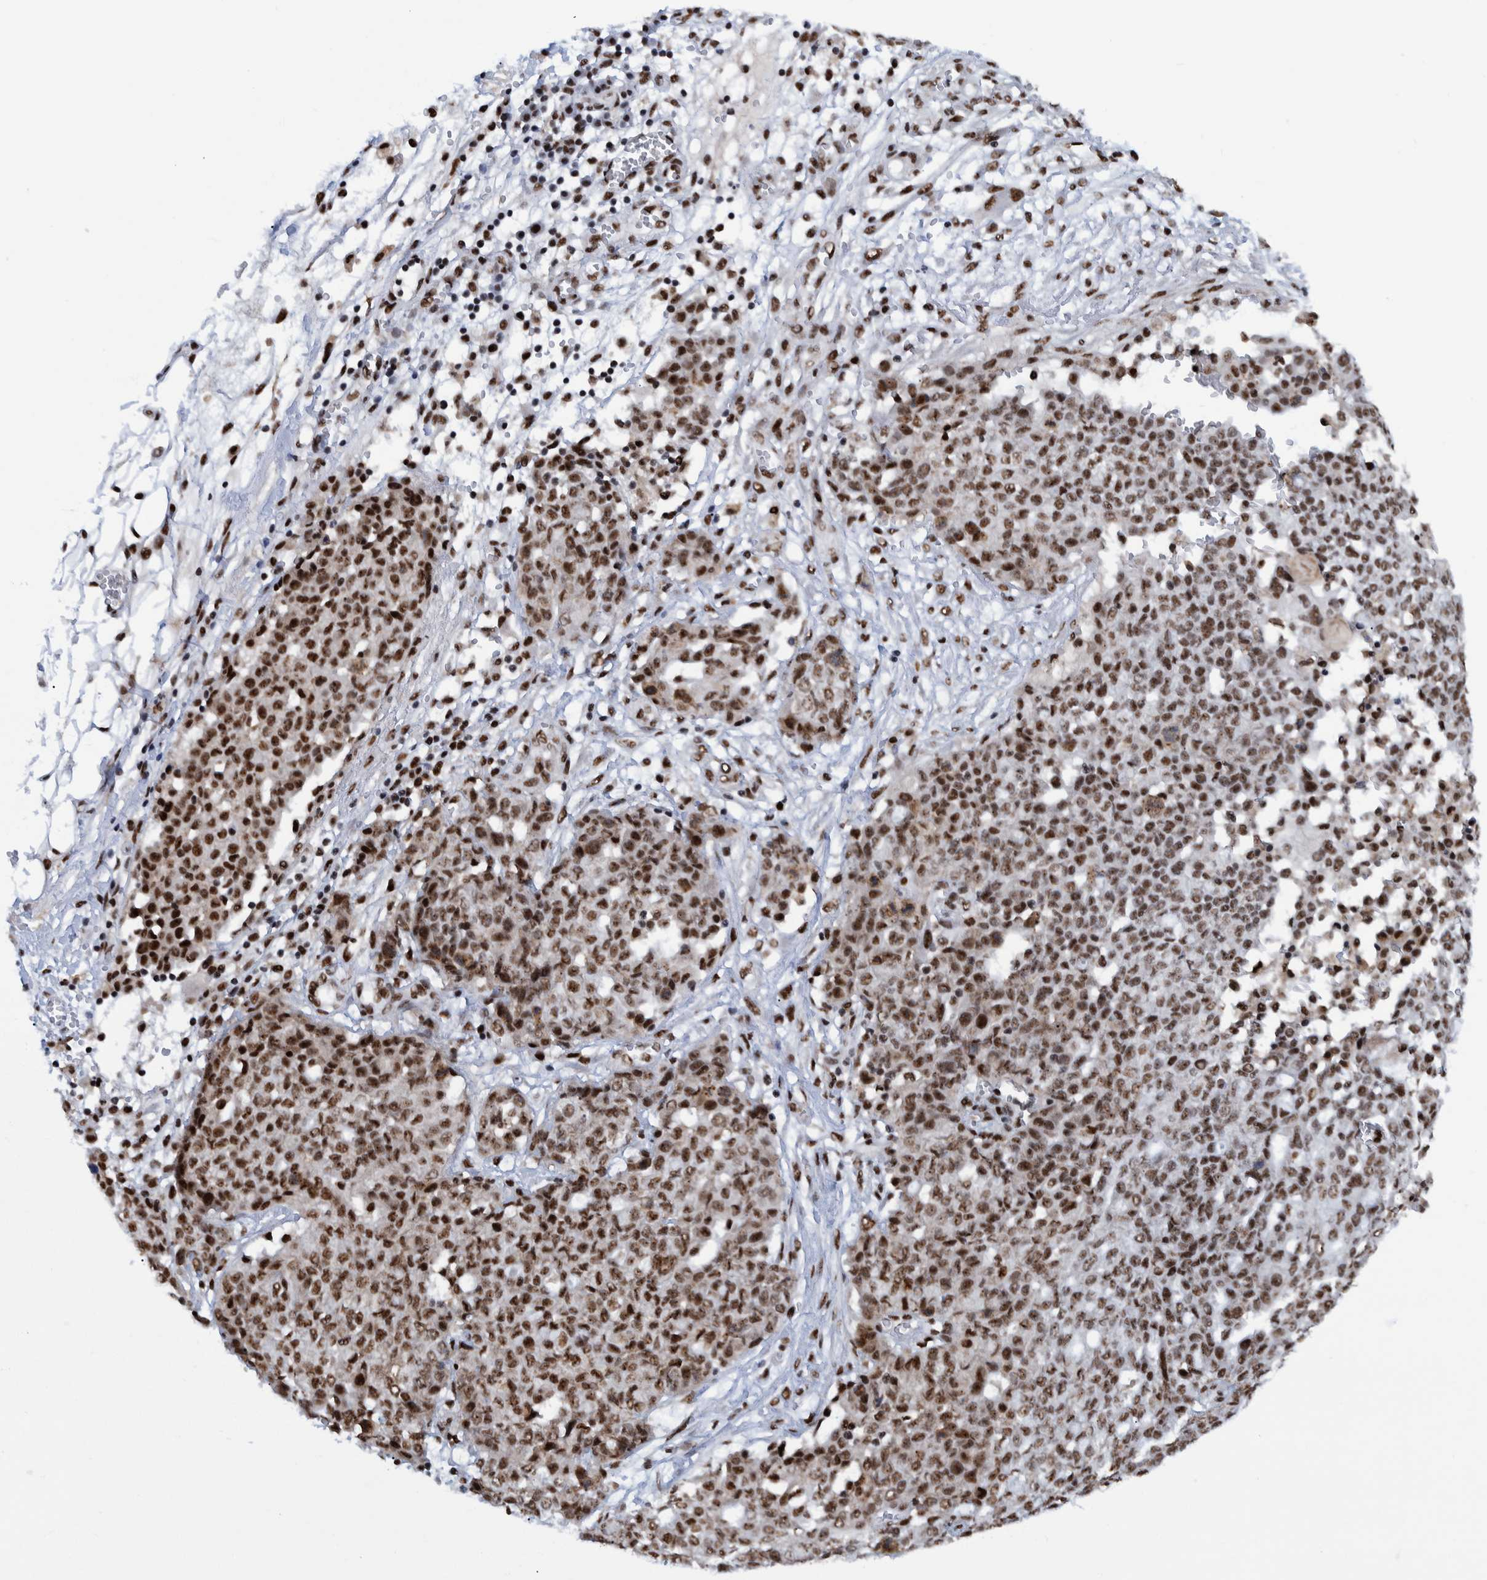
{"staining": {"intensity": "moderate", "quantity": ">75%", "location": "nuclear"}, "tissue": "ovarian cancer", "cell_type": "Tumor cells", "image_type": "cancer", "snomed": [{"axis": "morphology", "description": "Cystadenocarcinoma, serous, NOS"}, {"axis": "topography", "description": "Soft tissue"}, {"axis": "topography", "description": "Ovary"}], "caption": "Immunohistochemistry of human ovarian cancer (serous cystadenocarcinoma) shows medium levels of moderate nuclear positivity in approximately >75% of tumor cells. The staining was performed using DAB (3,3'-diaminobenzidine), with brown indicating positive protein expression. Nuclei are stained blue with hematoxylin.", "gene": "EFTUD2", "patient": {"sex": "female", "age": 57}}